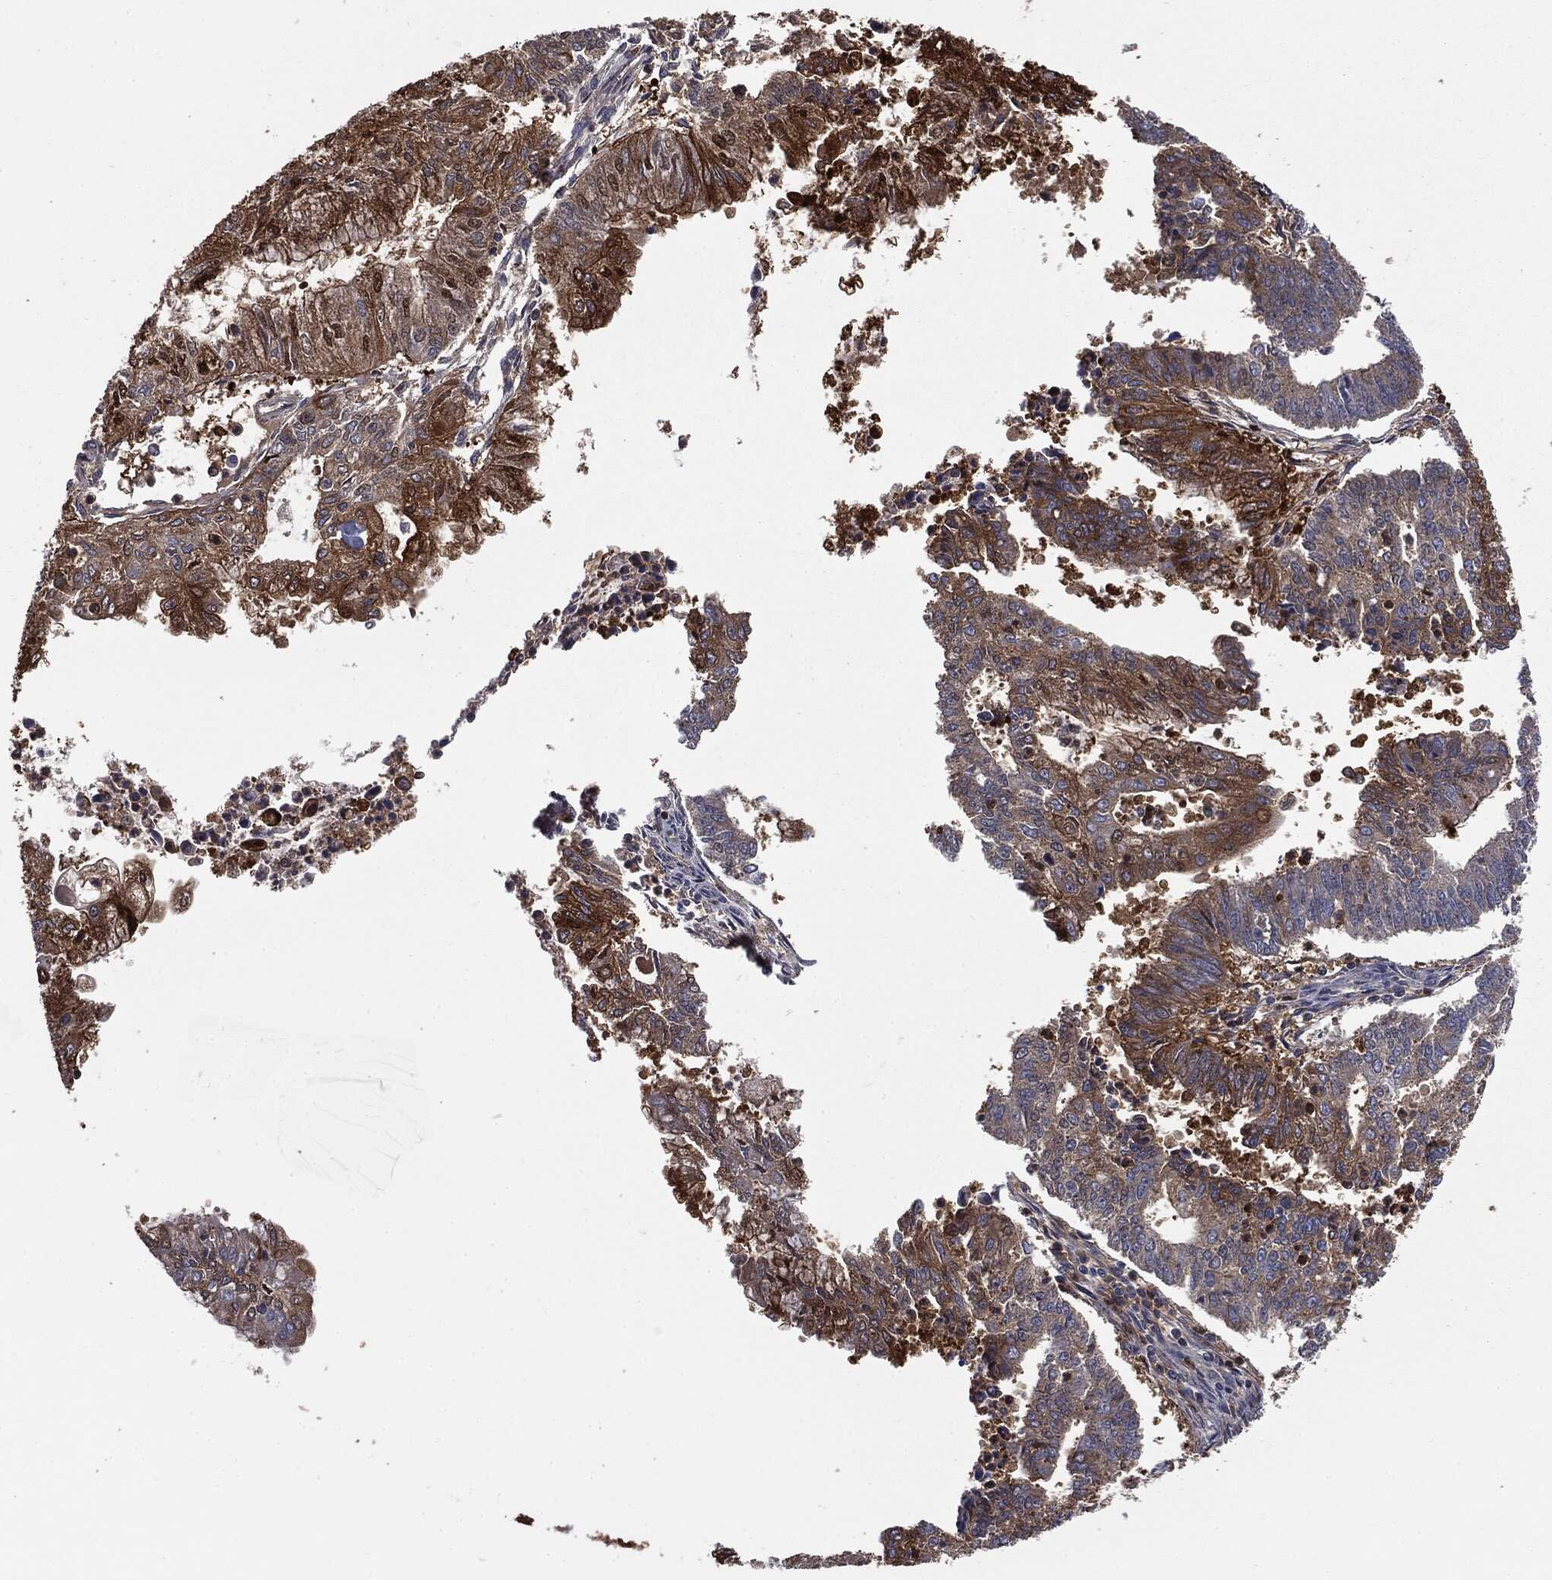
{"staining": {"intensity": "strong", "quantity": "<25%", "location": "cytoplasmic/membranous"}, "tissue": "endometrial cancer", "cell_type": "Tumor cells", "image_type": "cancer", "snomed": [{"axis": "morphology", "description": "Adenocarcinoma, NOS"}, {"axis": "topography", "description": "Endometrium"}], "caption": "A high-resolution image shows immunohistochemistry (IHC) staining of endometrial cancer, which exhibits strong cytoplasmic/membranous staining in about <25% of tumor cells.", "gene": "GNB5", "patient": {"sex": "female", "age": 61}}